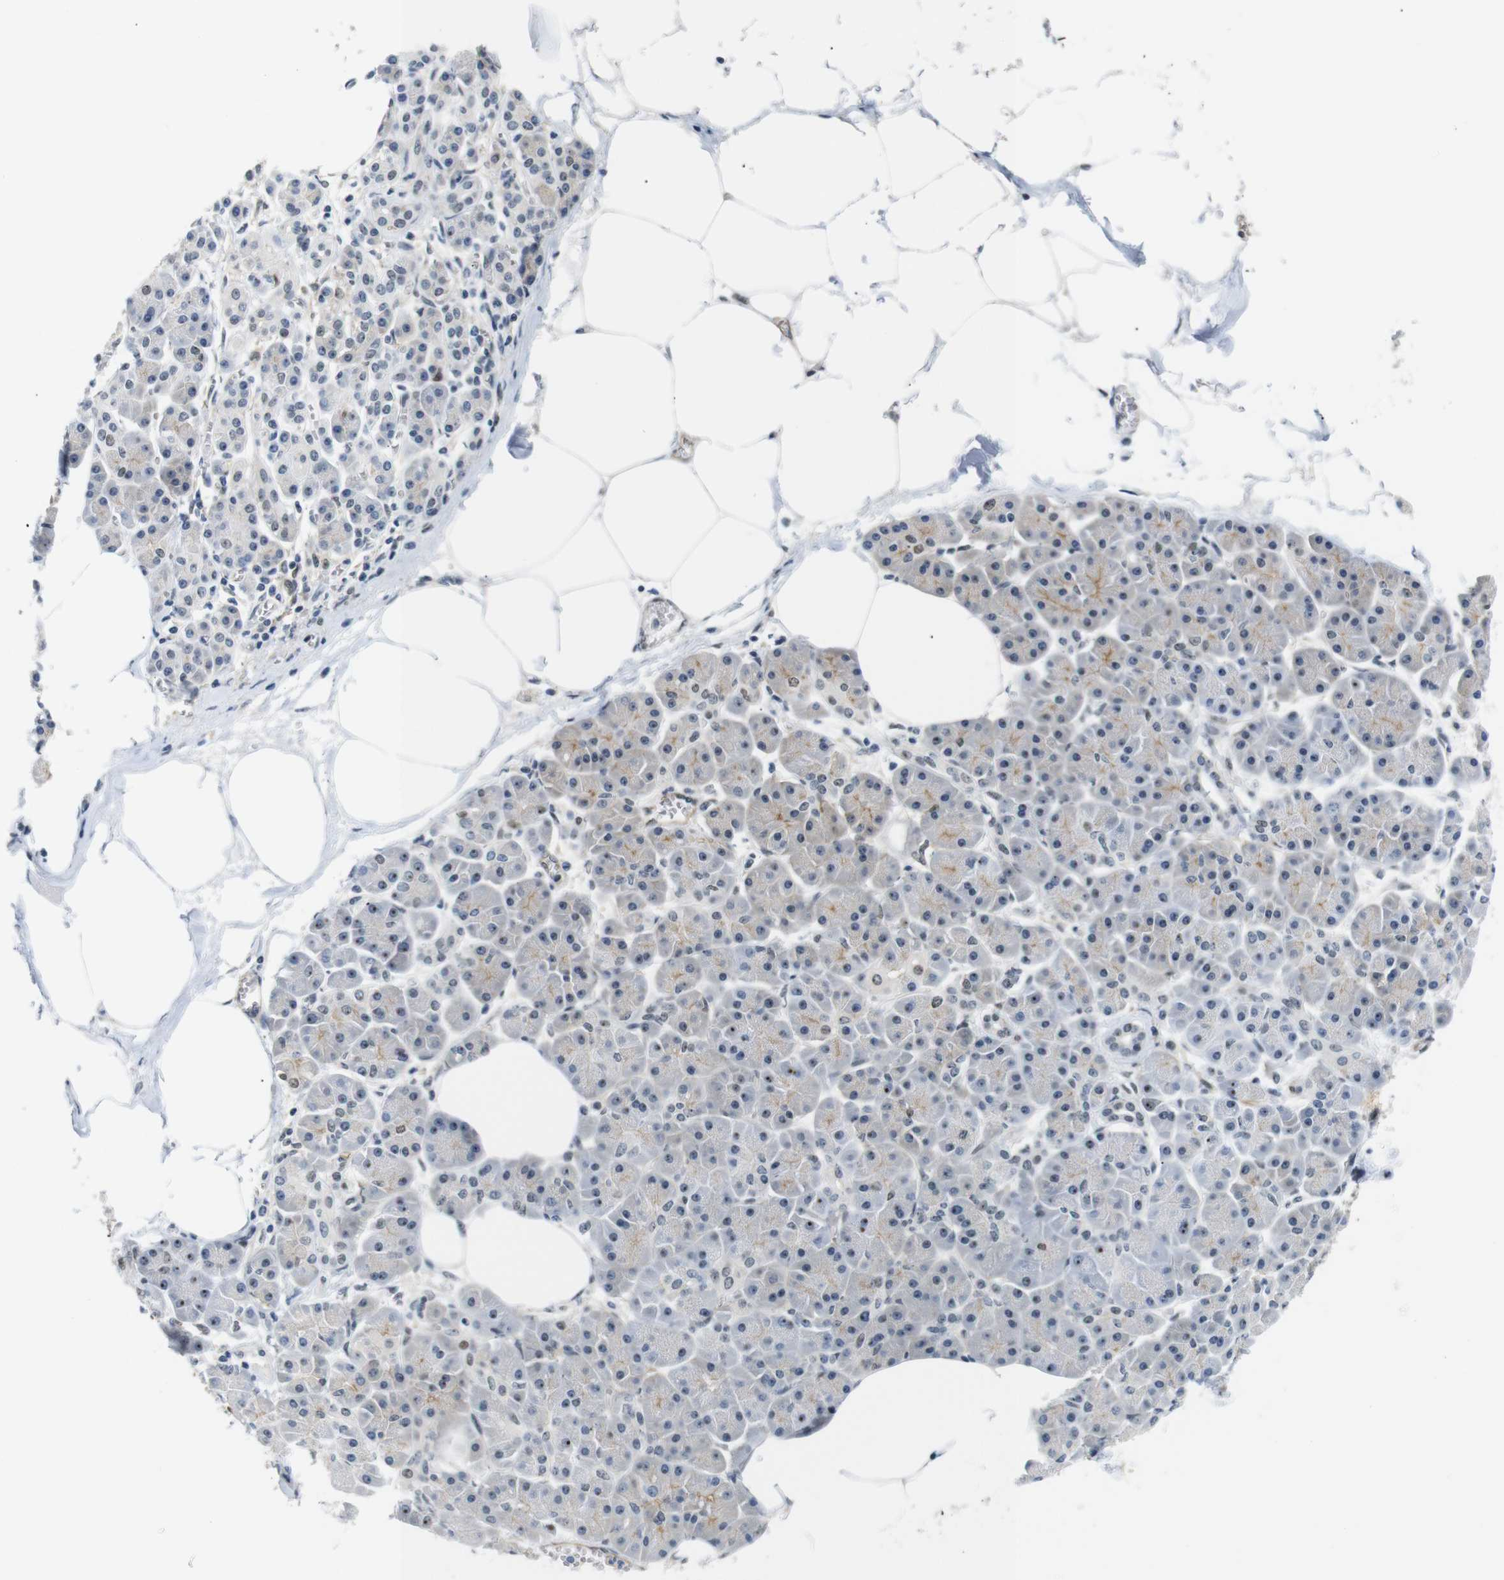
{"staining": {"intensity": "moderate", "quantity": "25%-75%", "location": "nuclear"}, "tissue": "pancreatic cancer", "cell_type": "Tumor cells", "image_type": "cancer", "snomed": [{"axis": "morphology", "description": "Adenocarcinoma, NOS"}, {"axis": "topography", "description": "Pancreas"}], "caption": "This photomicrograph exhibits immunohistochemistry staining of pancreatic cancer (adenocarcinoma), with medium moderate nuclear positivity in approximately 25%-75% of tumor cells.", "gene": "PARN", "patient": {"sex": "female", "age": 70}}